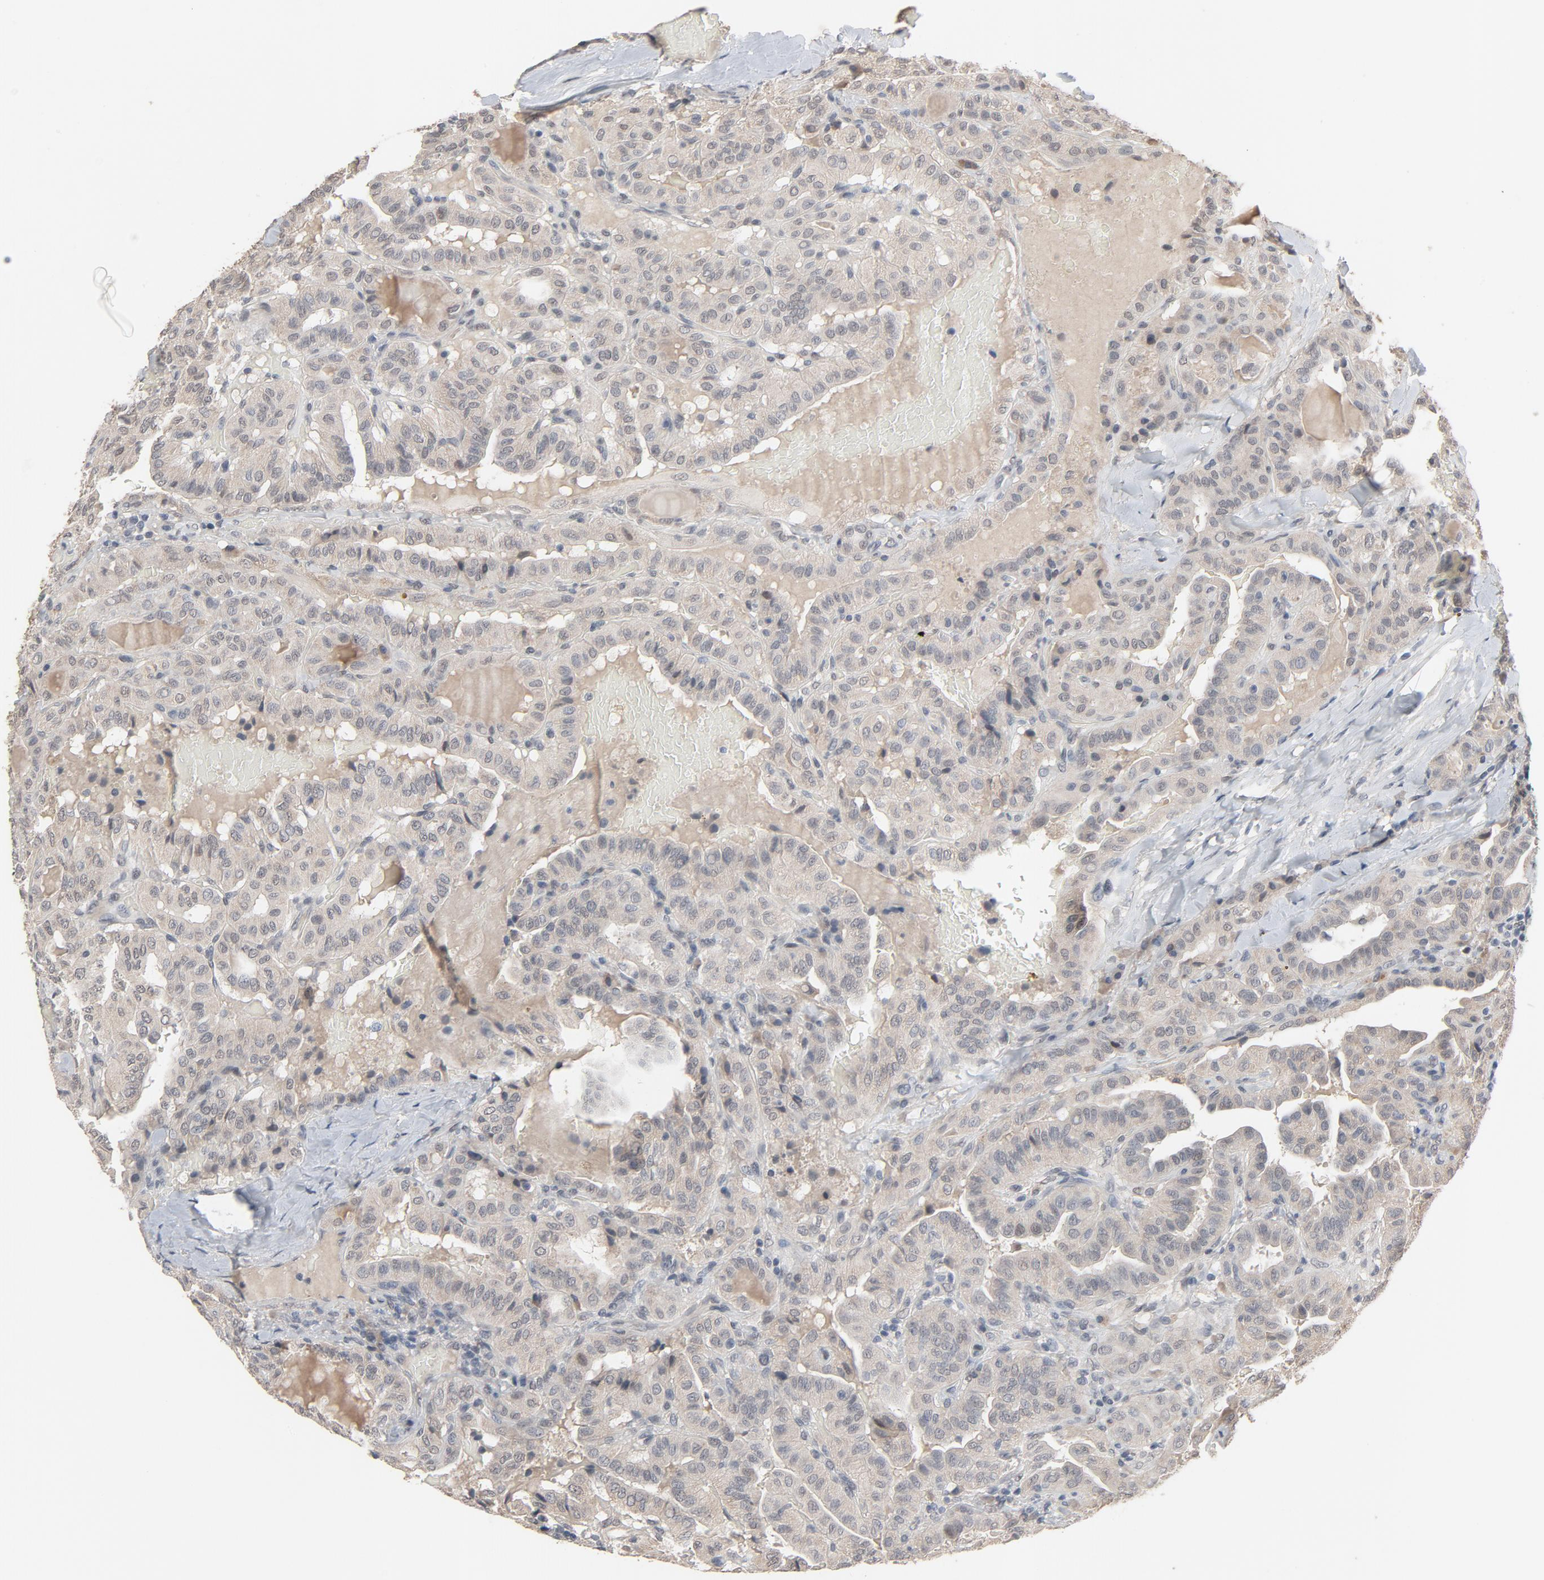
{"staining": {"intensity": "weak", "quantity": ">75%", "location": "cytoplasmic/membranous"}, "tissue": "thyroid cancer", "cell_type": "Tumor cells", "image_type": "cancer", "snomed": [{"axis": "morphology", "description": "Papillary adenocarcinoma, NOS"}, {"axis": "topography", "description": "Thyroid gland"}], "caption": "A high-resolution image shows immunohistochemistry (IHC) staining of thyroid cancer, which exhibits weak cytoplasmic/membranous positivity in about >75% of tumor cells. (Brightfield microscopy of DAB IHC at high magnification).", "gene": "MT3", "patient": {"sex": "male", "age": 77}}